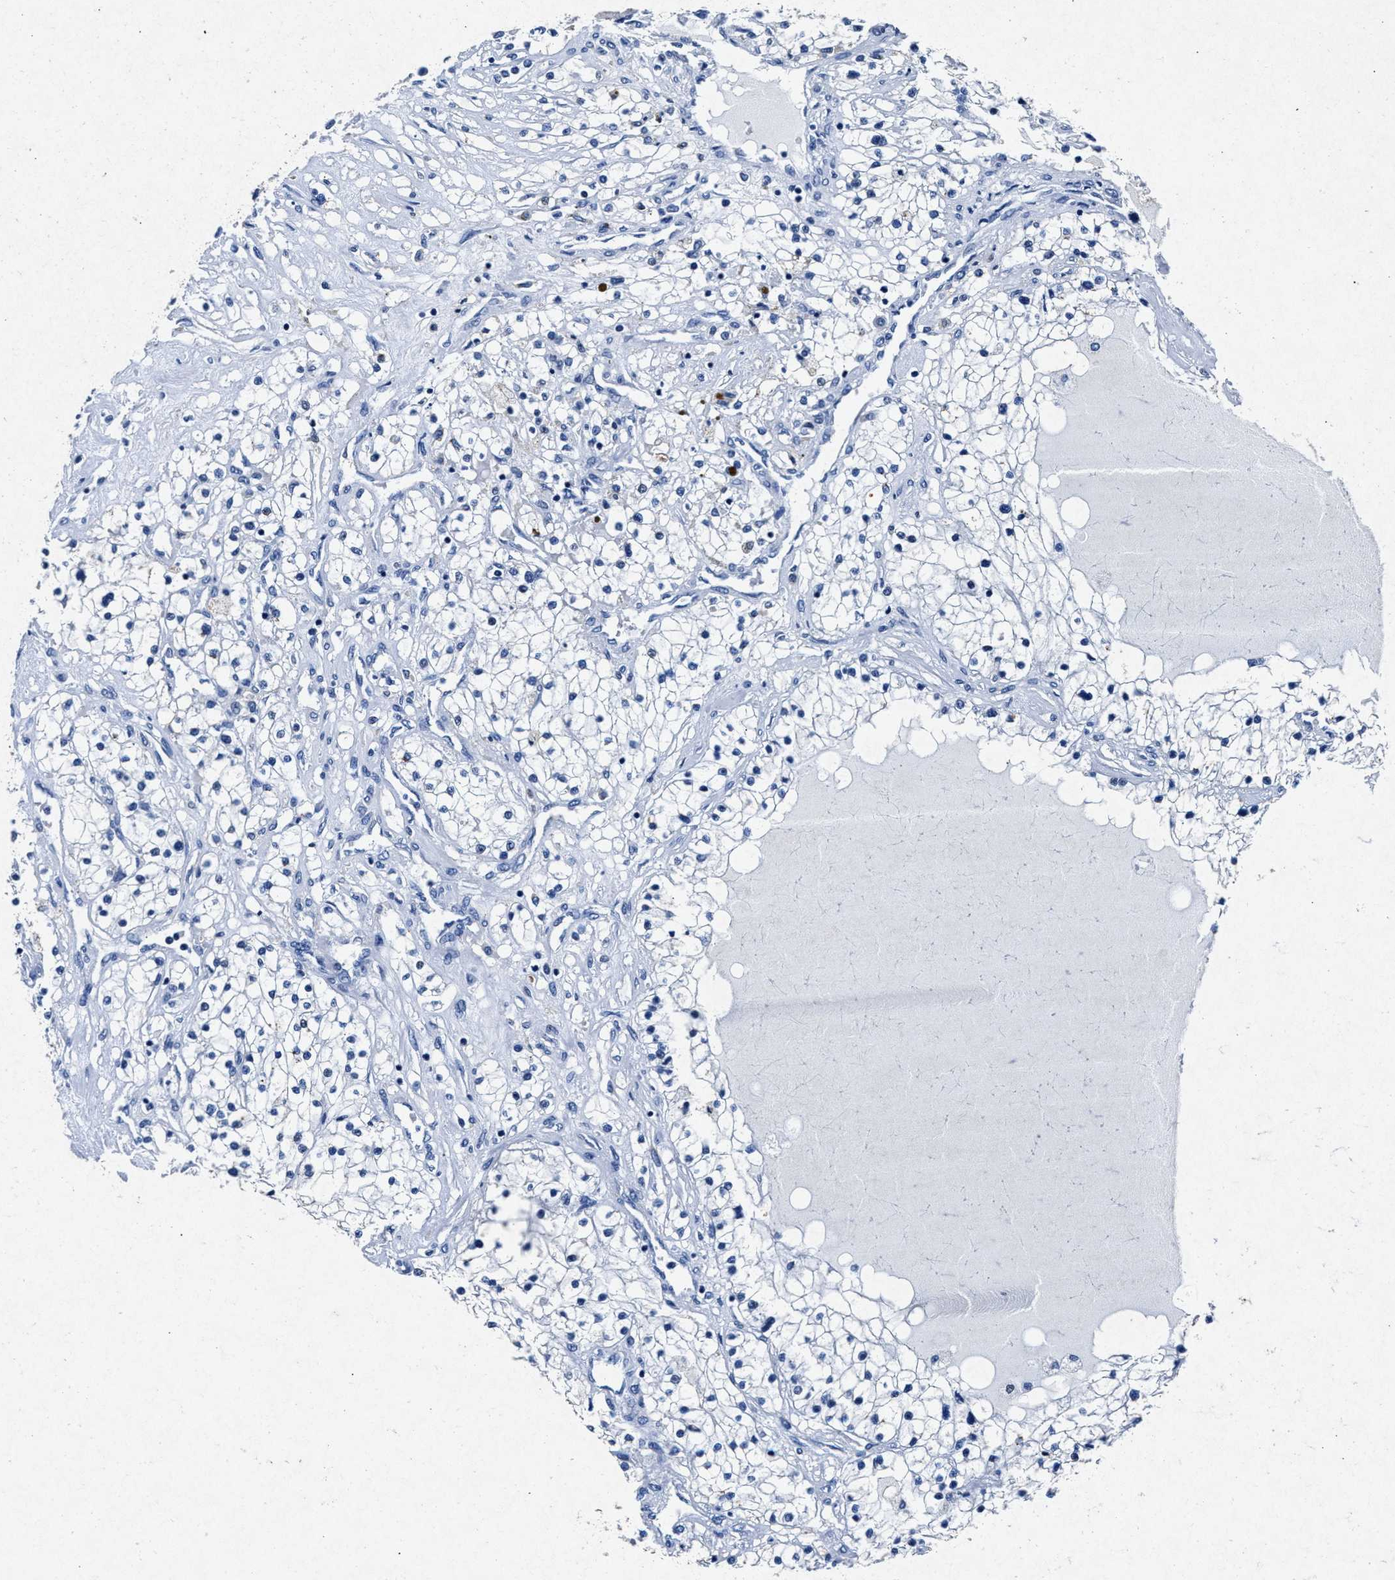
{"staining": {"intensity": "negative", "quantity": "none", "location": "none"}, "tissue": "renal cancer", "cell_type": "Tumor cells", "image_type": "cancer", "snomed": [{"axis": "morphology", "description": "Adenocarcinoma, NOS"}, {"axis": "topography", "description": "Kidney"}], "caption": "Immunohistochemistry of adenocarcinoma (renal) reveals no positivity in tumor cells.", "gene": "MAP6", "patient": {"sex": "male", "age": 68}}